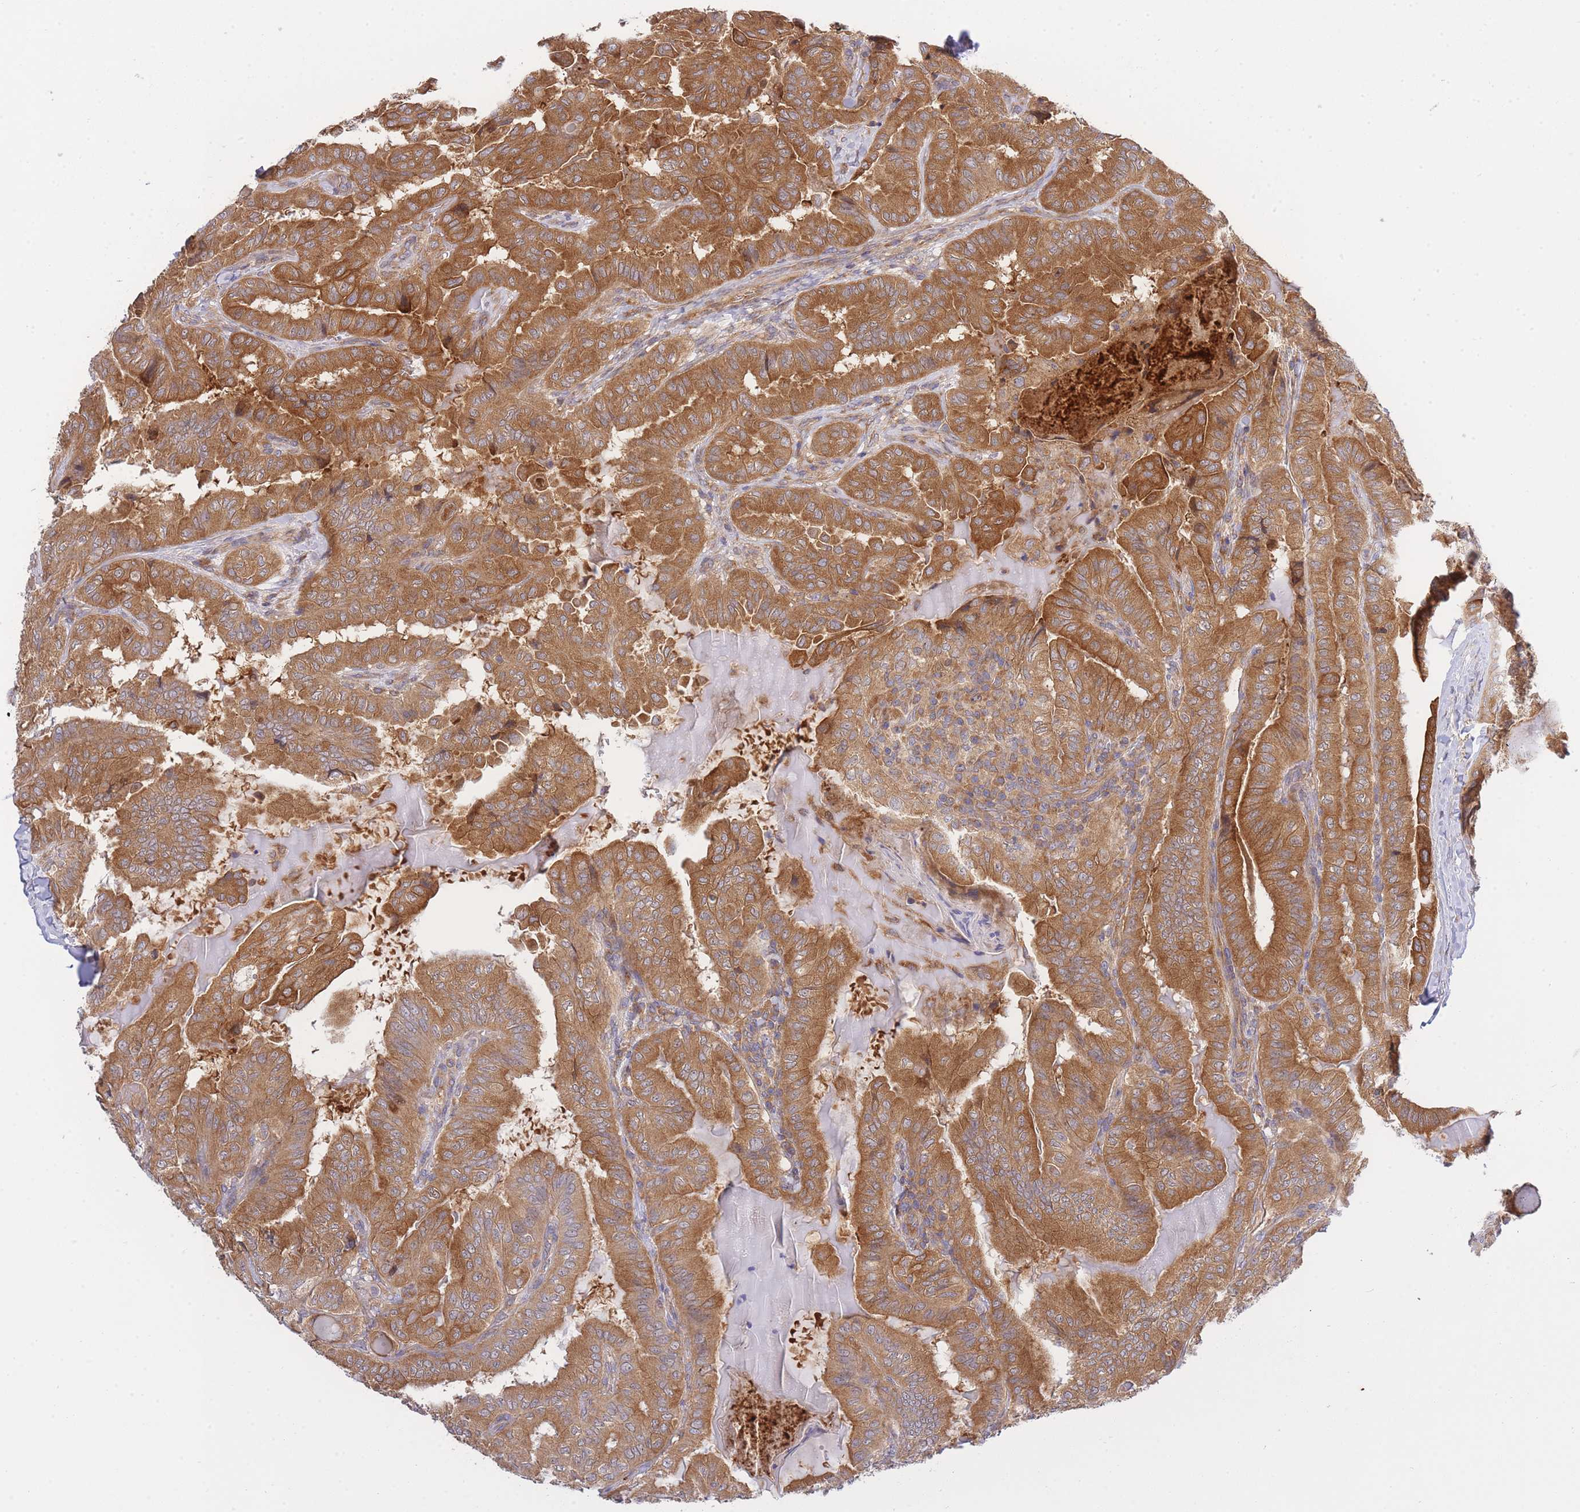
{"staining": {"intensity": "strong", "quantity": ">75%", "location": "cytoplasmic/membranous"}, "tissue": "thyroid cancer", "cell_type": "Tumor cells", "image_type": "cancer", "snomed": [{"axis": "morphology", "description": "Papillary adenocarcinoma, NOS"}, {"axis": "topography", "description": "Thyroid gland"}], "caption": "Immunohistochemistry image of neoplastic tissue: papillary adenocarcinoma (thyroid) stained using IHC reveals high levels of strong protein expression localized specifically in the cytoplasmic/membranous of tumor cells, appearing as a cytoplasmic/membranous brown color.", "gene": "EIF2B2", "patient": {"sex": "female", "age": 68}}